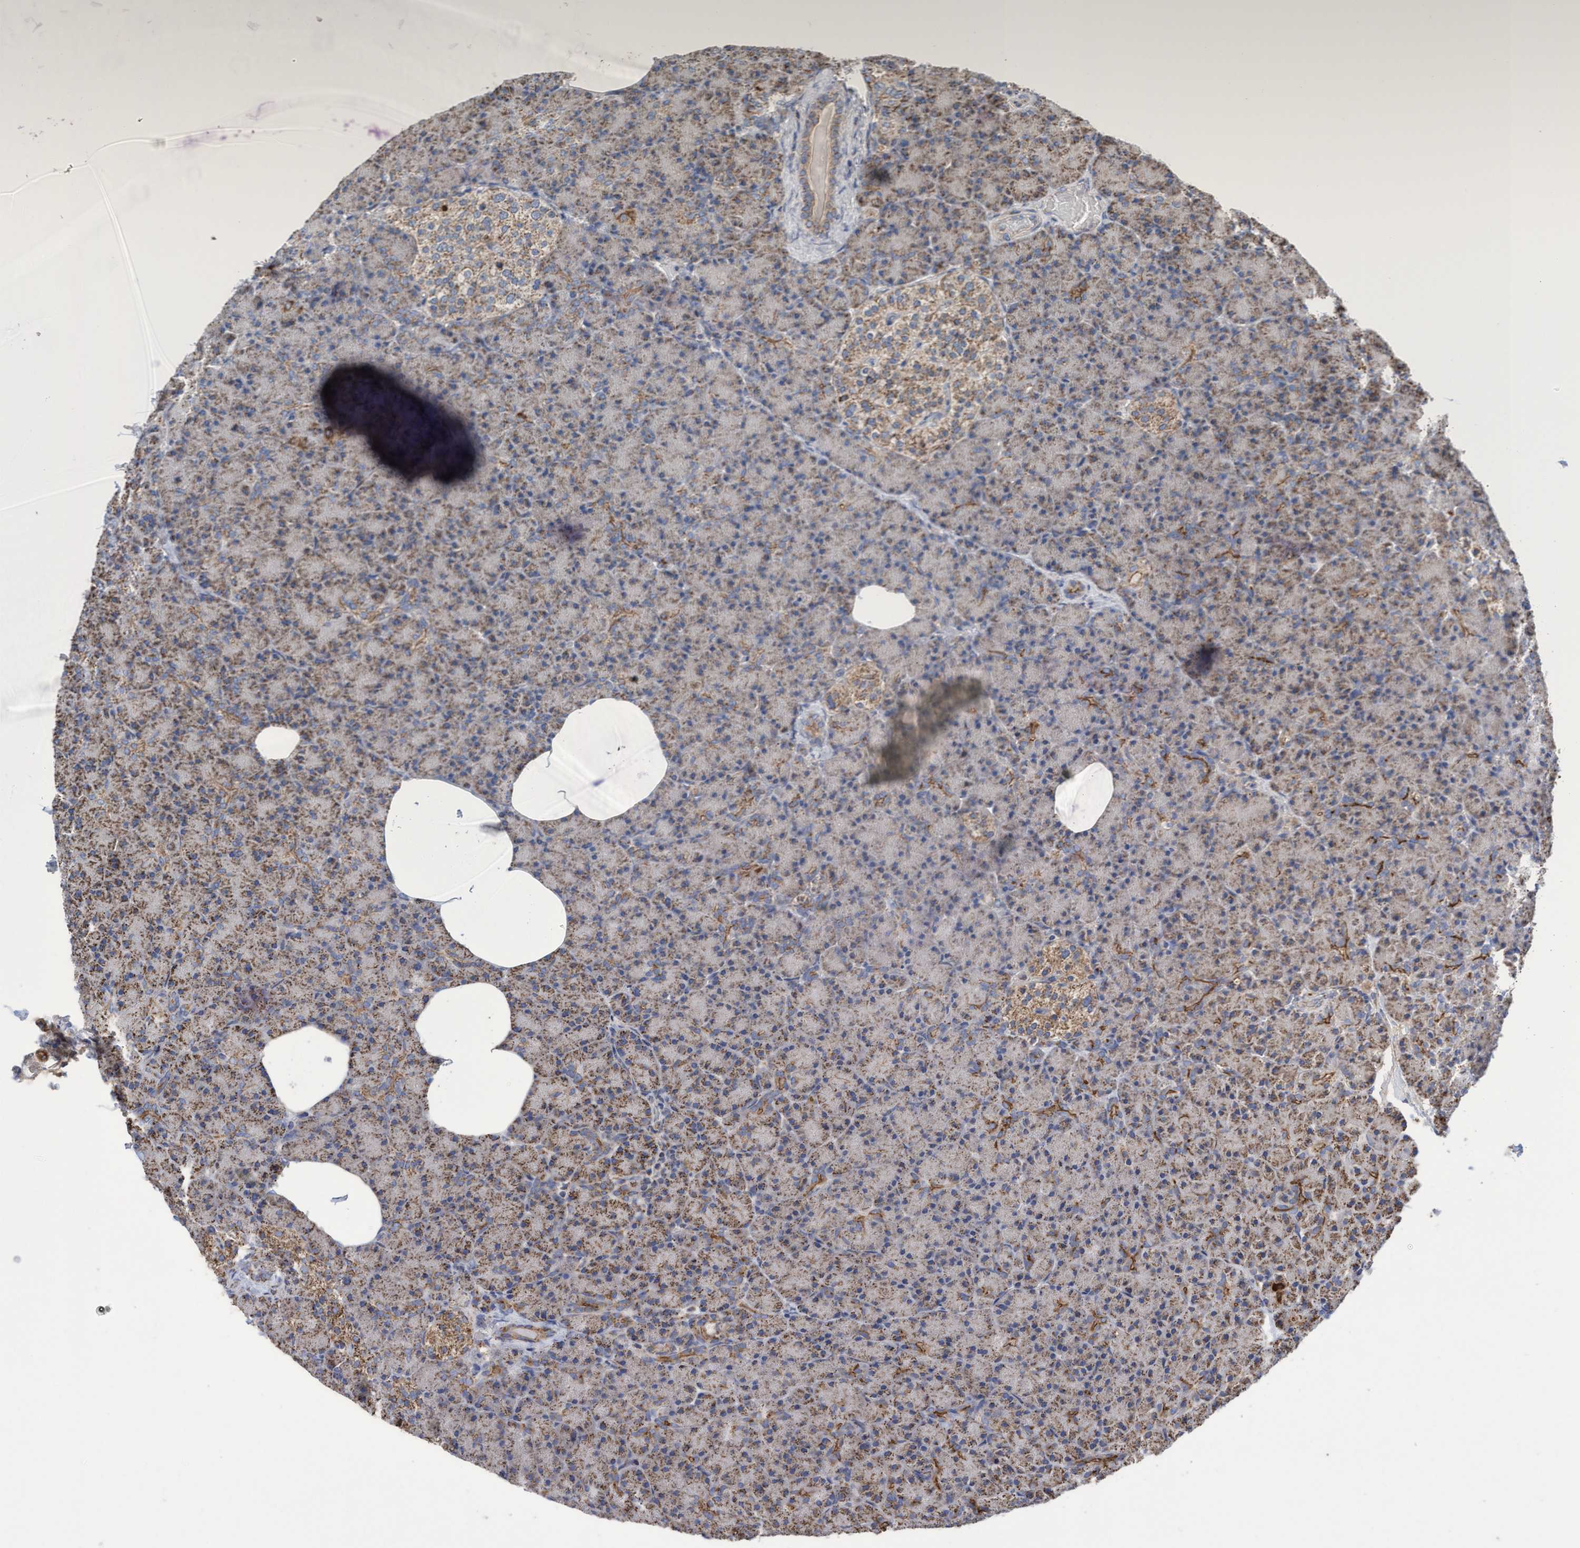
{"staining": {"intensity": "strong", "quantity": ">75%", "location": "cytoplasmic/membranous"}, "tissue": "pancreas", "cell_type": "Exocrine glandular cells", "image_type": "normal", "snomed": [{"axis": "morphology", "description": "Normal tissue, NOS"}, {"axis": "topography", "description": "Pancreas"}], "caption": "Immunohistochemistry micrograph of benign pancreas stained for a protein (brown), which demonstrates high levels of strong cytoplasmic/membranous staining in approximately >75% of exocrine glandular cells.", "gene": "COBL", "patient": {"sex": "female", "age": 43}}